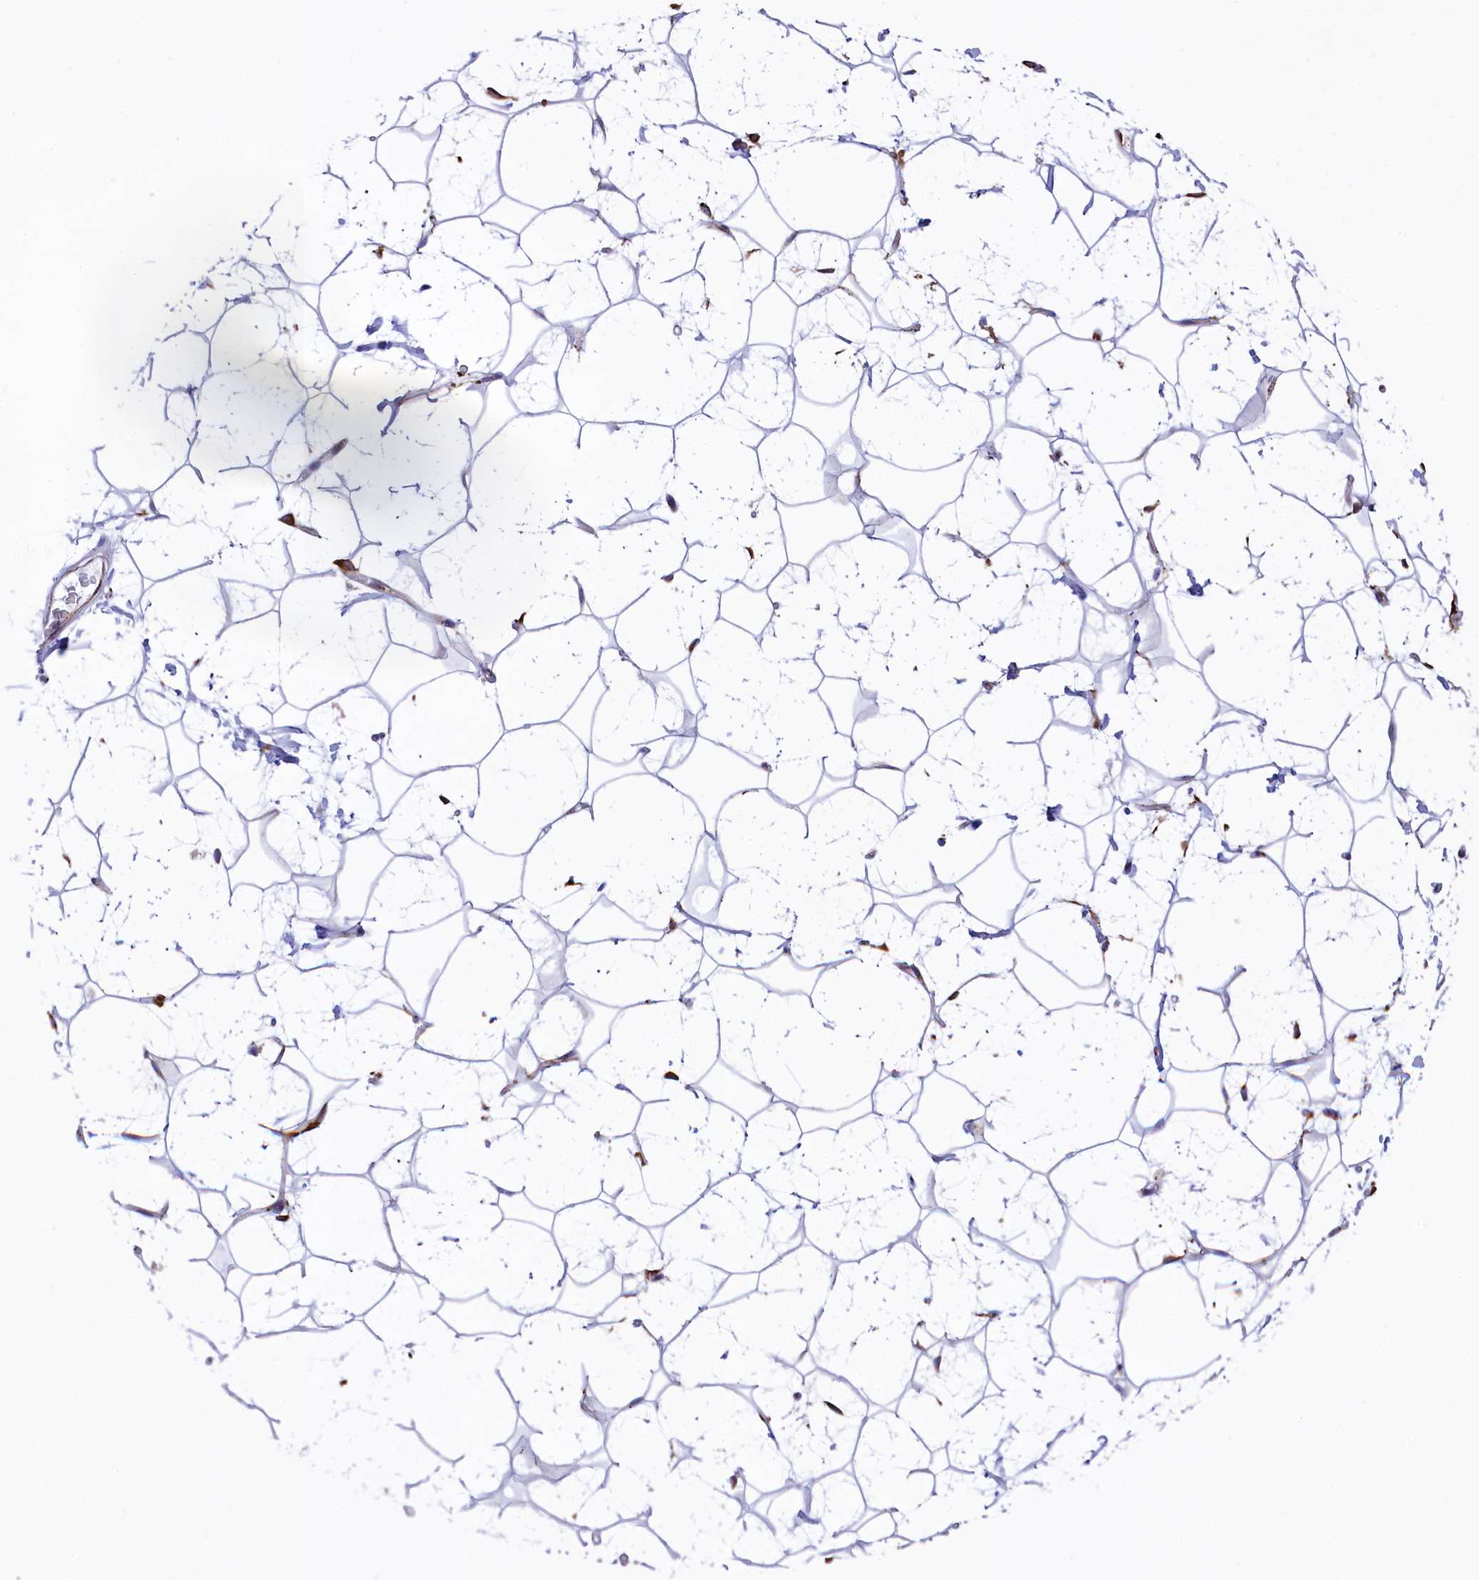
{"staining": {"intensity": "negative", "quantity": "none", "location": "none"}, "tissue": "adipose tissue", "cell_type": "Adipocytes", "image_type": "normal", "snomed": [{"axis": "morphology", "description": "Normal tissue, NOS"}, {"axis": "topography", "description": "Breast"}], "caption": "DAB (3,3'-diaminobenzidine) immunohistochemical staining of benign human adipose tissue displays no significant expression in adipocytes.", "gene": "MAN2B1", "patient": {"sex": "female", "age": 26}}